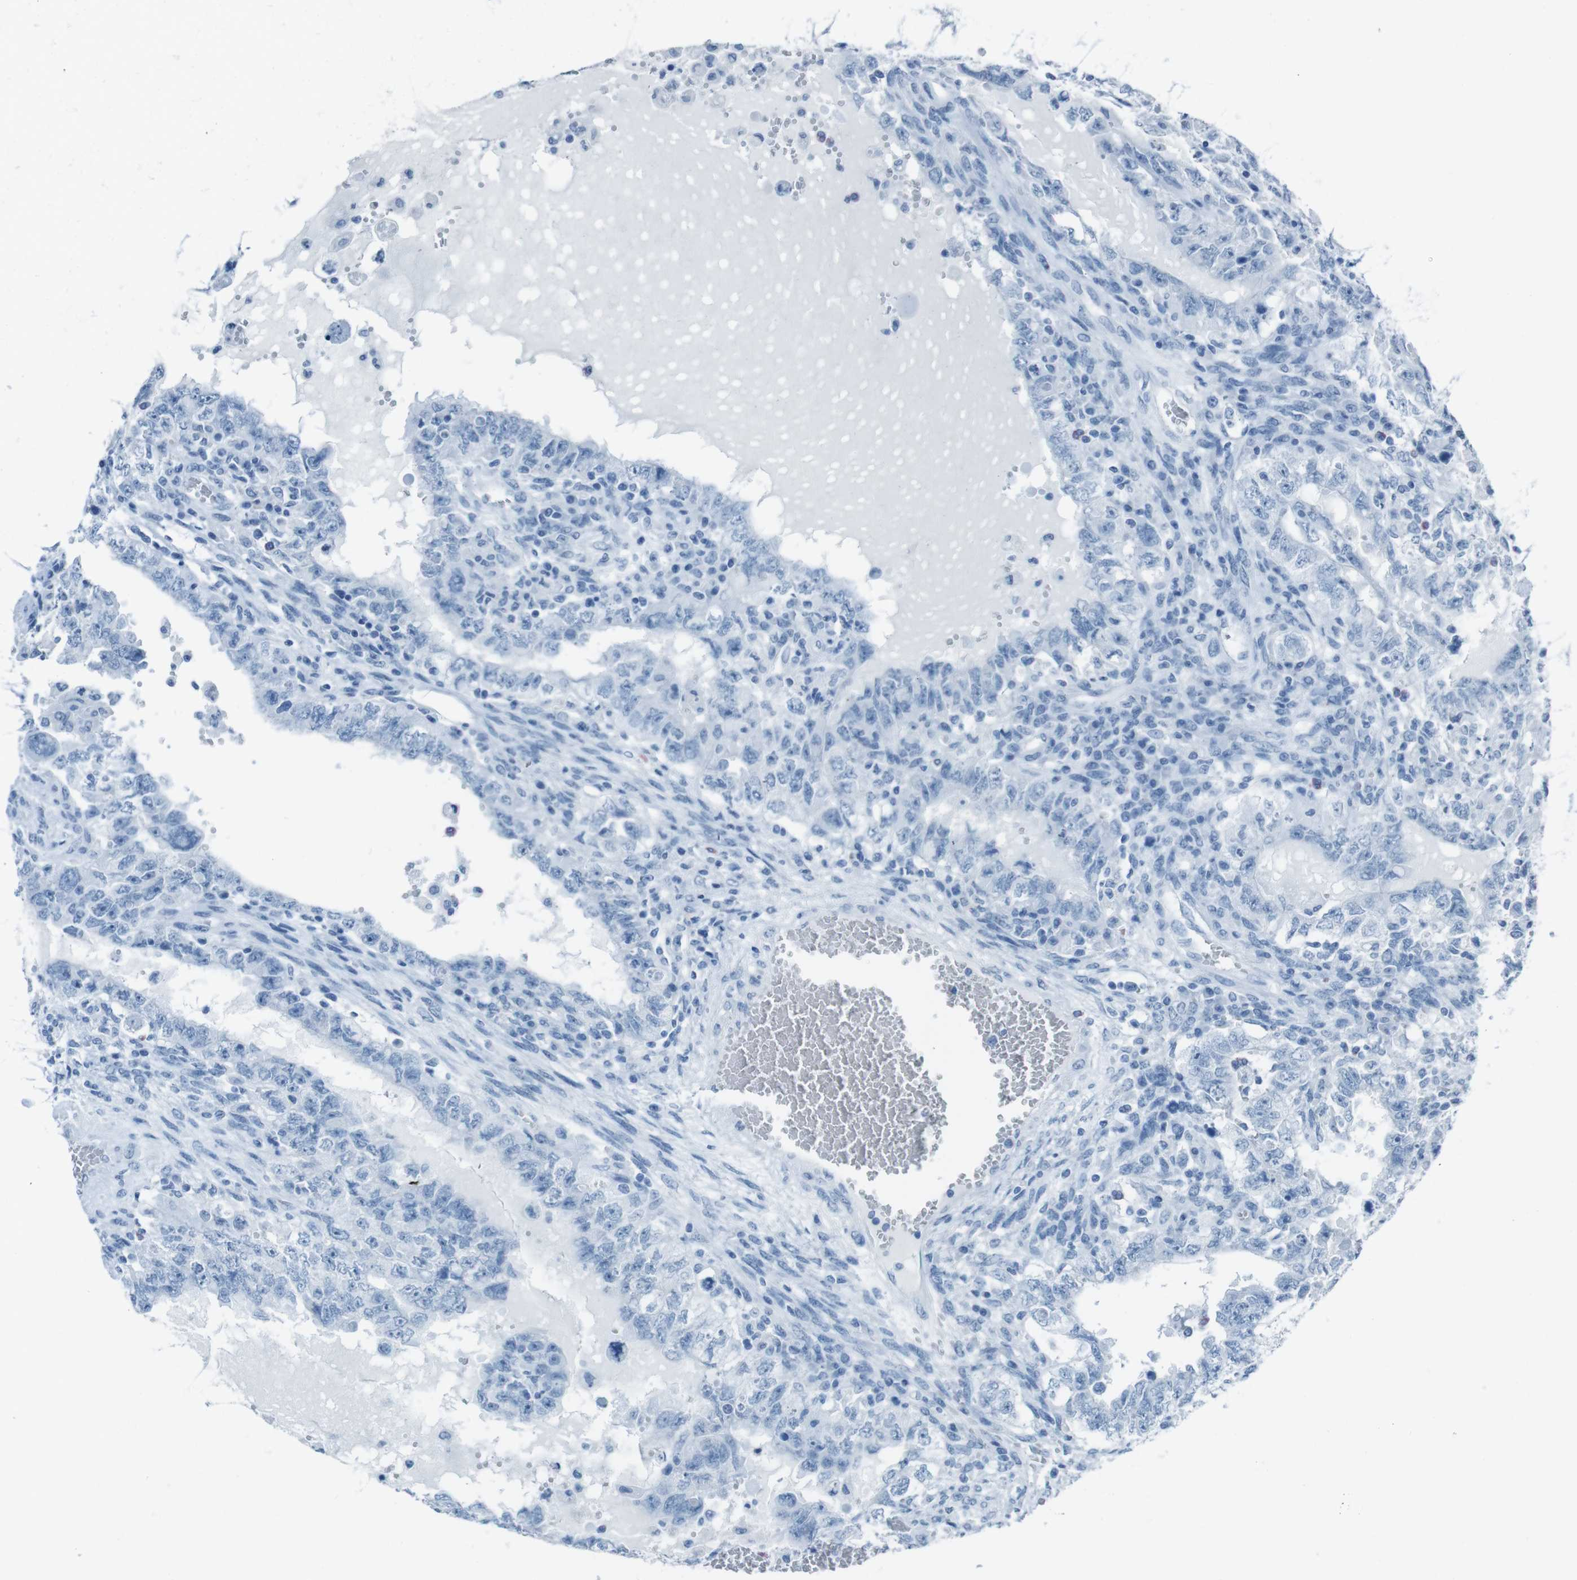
{"staining": {"intensity": "negative", "quantity": "none", "location": "none"}, "tissue": "testis cancer", "cell_type": "Tumor cells", "image_type": "cancer", "snomed": [{"axis": "morphology", "description": "Carcinoma, Embryonal, NOS"}, {"axis": "topography", "description": "Testis"}], "caption": "This histopathology image is of testis cancer (embryonal carcinoma) stained with IHC to label a protein in brown with the nuclei are counter-stained blue. There is no expression in tumor cells.", "gene": "TMEM207", "patient": {"sex": "male", "age": 26}}